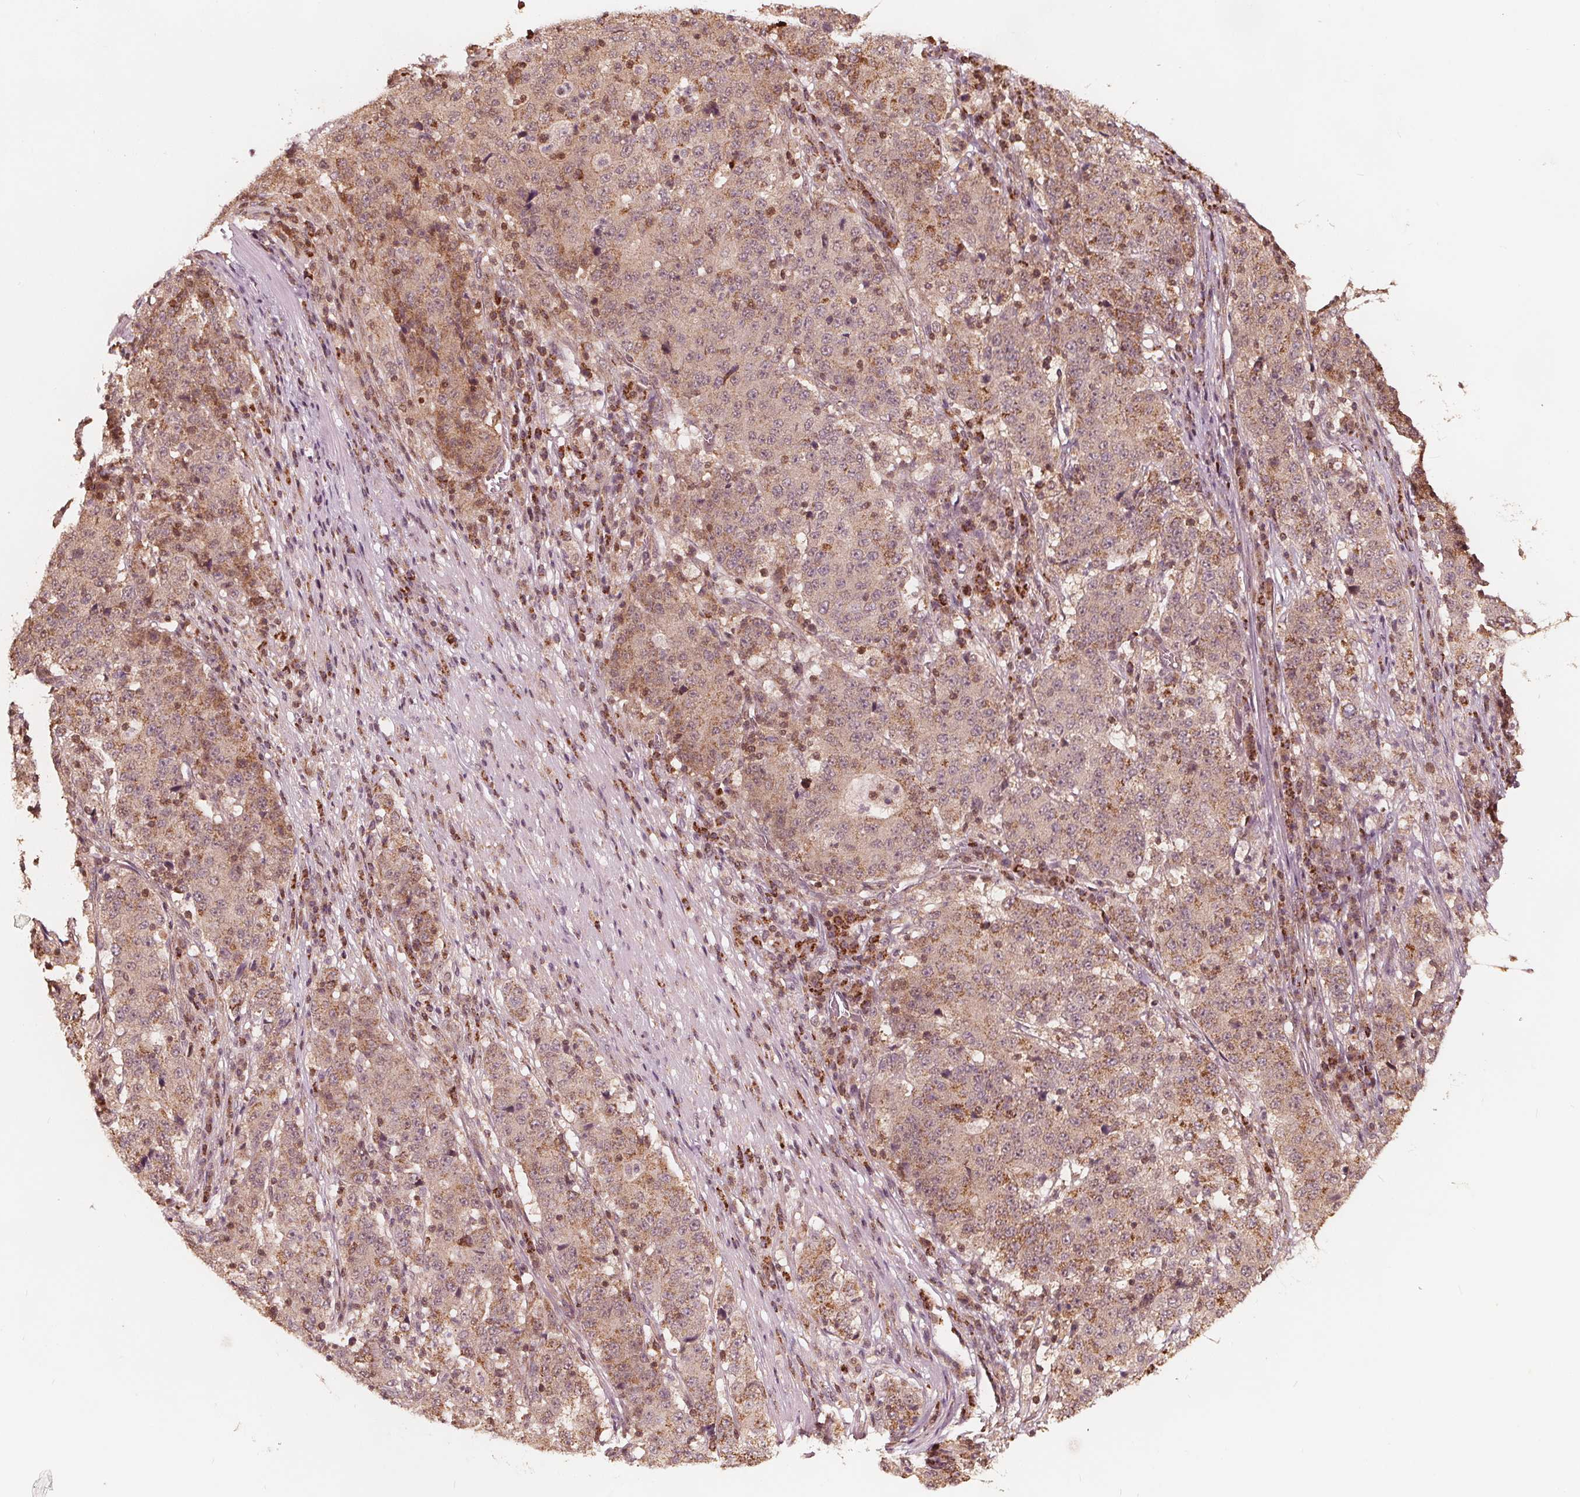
{"staining": {"intensity": "moderate", "quantity": "25%-75%", "location": "cytoplasmic/membranous"}, "tissue": "stomach cancer", "cell_type": "Tumor cells", "image_type": "cancer", "snomed": [{"axis": "morphology", "description": "Adenocarcinoma, NOS"}, {"axis": "topography", "description": "Stomach"}], "caption": "Immunohistochemistry (IHC) (DAB (3,3'-diaminobenzidine)) staining of human adenocarcinoma (stomach) displays moderate cytoplasmic/membranous protein positivity in about 25%-75% of tumor cells.", "gene": "AIP", "patient": {"sex": "male", "age": 59}}